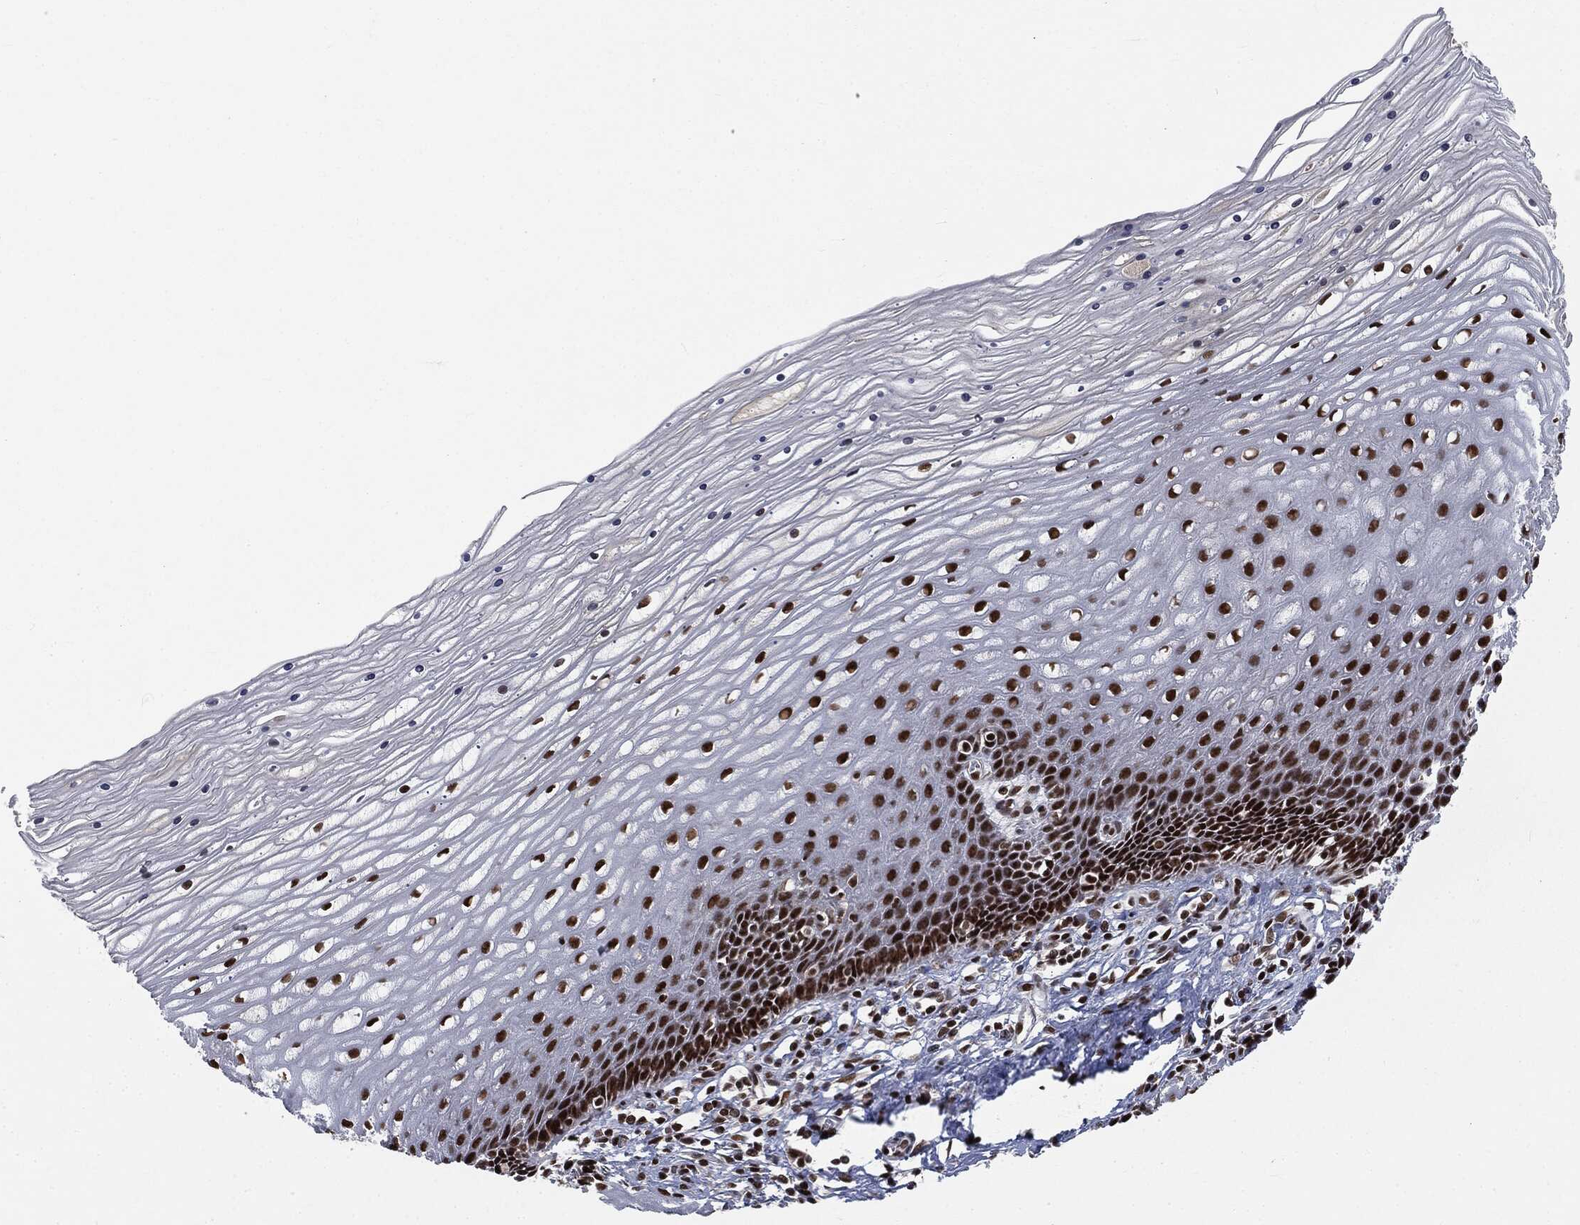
{"staining": {"intensity": "strong", "quantity": ">75%", "location": "nuclear"}, "tissue": "cervix", "cell_type": "Glandular cells", "image_type": "normal", "snomed": [{"axis": "morphology", "description": "Normal tissue, NOS"}, {"axis": "topography", "description": "Cervix"}], "caption": "DAB (3,3'-diaminobenzidine) immunohistochemical staining of normal cervix reveals strong nuclear protein expression in approximately >75% of glandular cells. (DAB = brown stain, brightfield microscopy at high magnification).", "gene": "DPH2", "patient": {"sex": "female", "age": 35}}